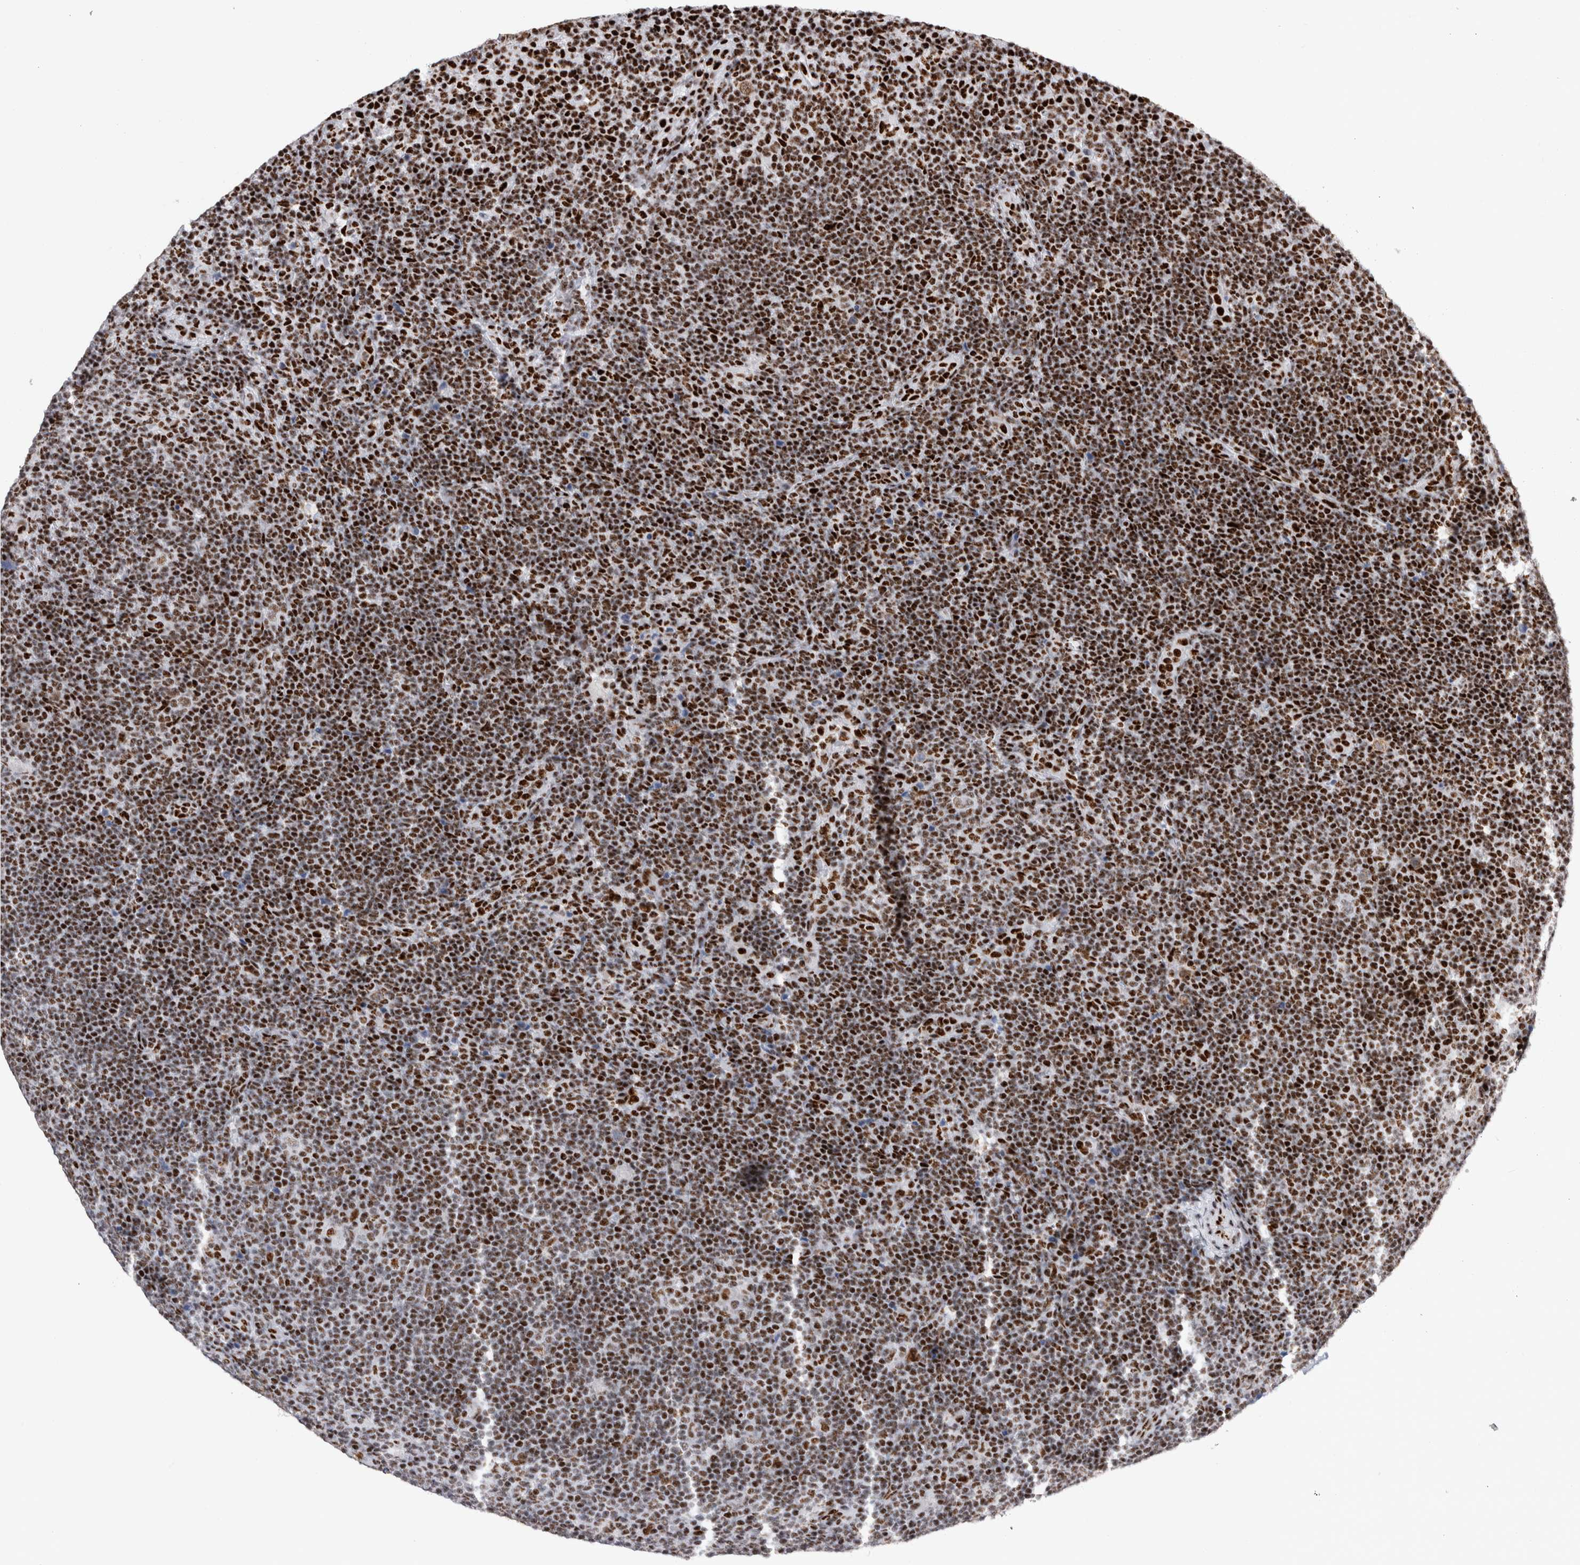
{"staining": {"intensity": "moderate", "quantity": ">75%", "location": "nuclear"}, "tissue": "lymphoma", "cell_type": "Tumor cells", "image_type": "cancer", "snomed": [{"axis": "morphology", "description": "Hodgkin's disease, NOS"}, {"axis": "topography", "description": "Lymph node"}], "caption": "Human Hodgkin's disease stained with a brown dye displays moderate nuclear positive expression in approximately >75% of tumor cells.", "gene": "RBM6", "patient": {"sex": "female", "age": 57}}